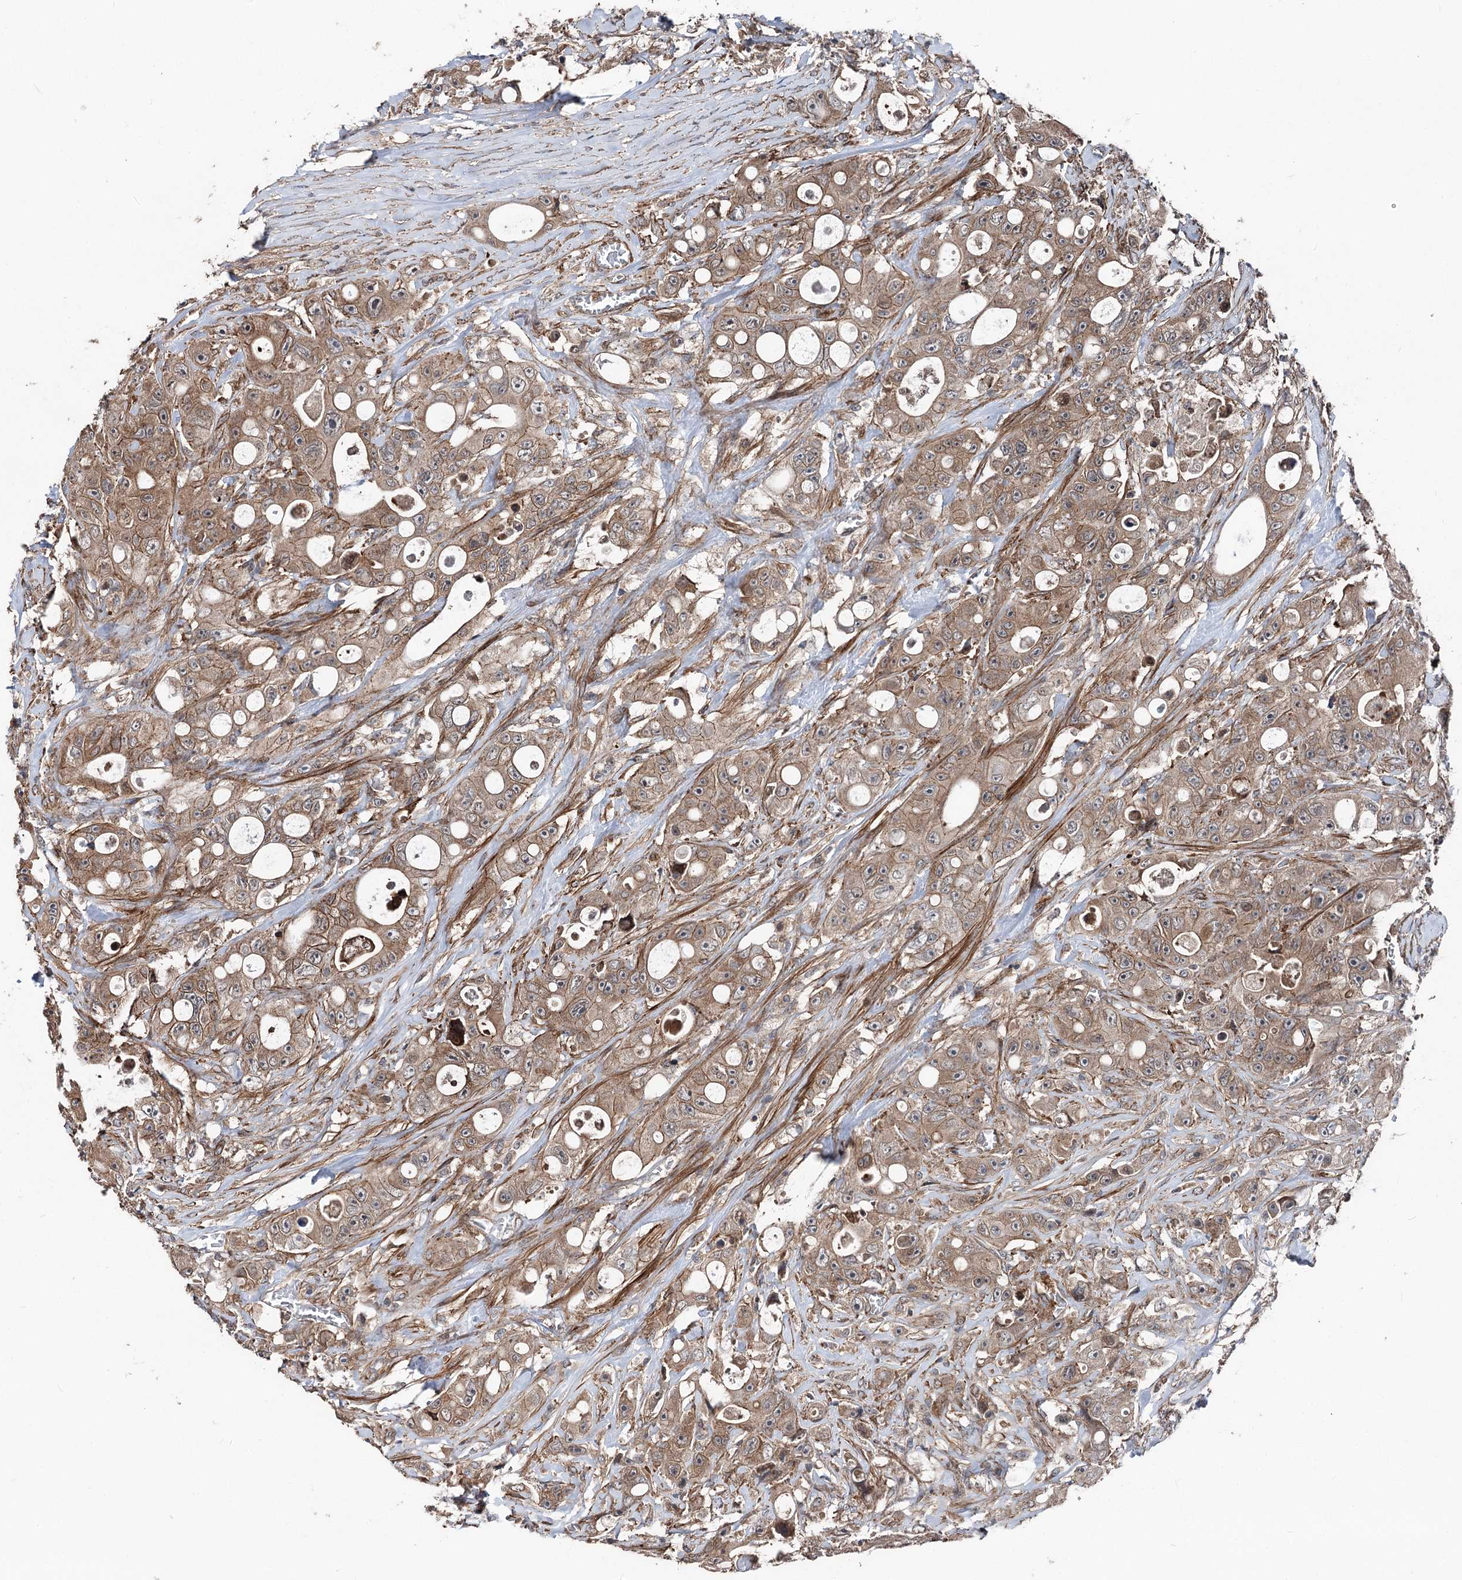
{"staining": {"intensity": "moderate", "quantity": ">75%", "location": "cytoplasmic/membranous"}, "tissue": "colorectal cancer", "cell_type": "Tumor cells", "image_type": "cancer", "snomed": [{"axis": "morphology", "description": "Adenocarcinoma, NOS"}, {"axis": "topography", "description": "Colon"}], "caption": "Protein analysis of colorectal cancer tissue demonstrates moderate cytoplasmic/membranous staining in approximately >75% of tumor cells. (Stains: DAB (3,3'-diaminobenzidine) in brown, nuclei in blue, Microscopy: brightfield microscopy at high magnification).", "gene": "ITFG2", "patient": {"sex": "female", "age": 46}}